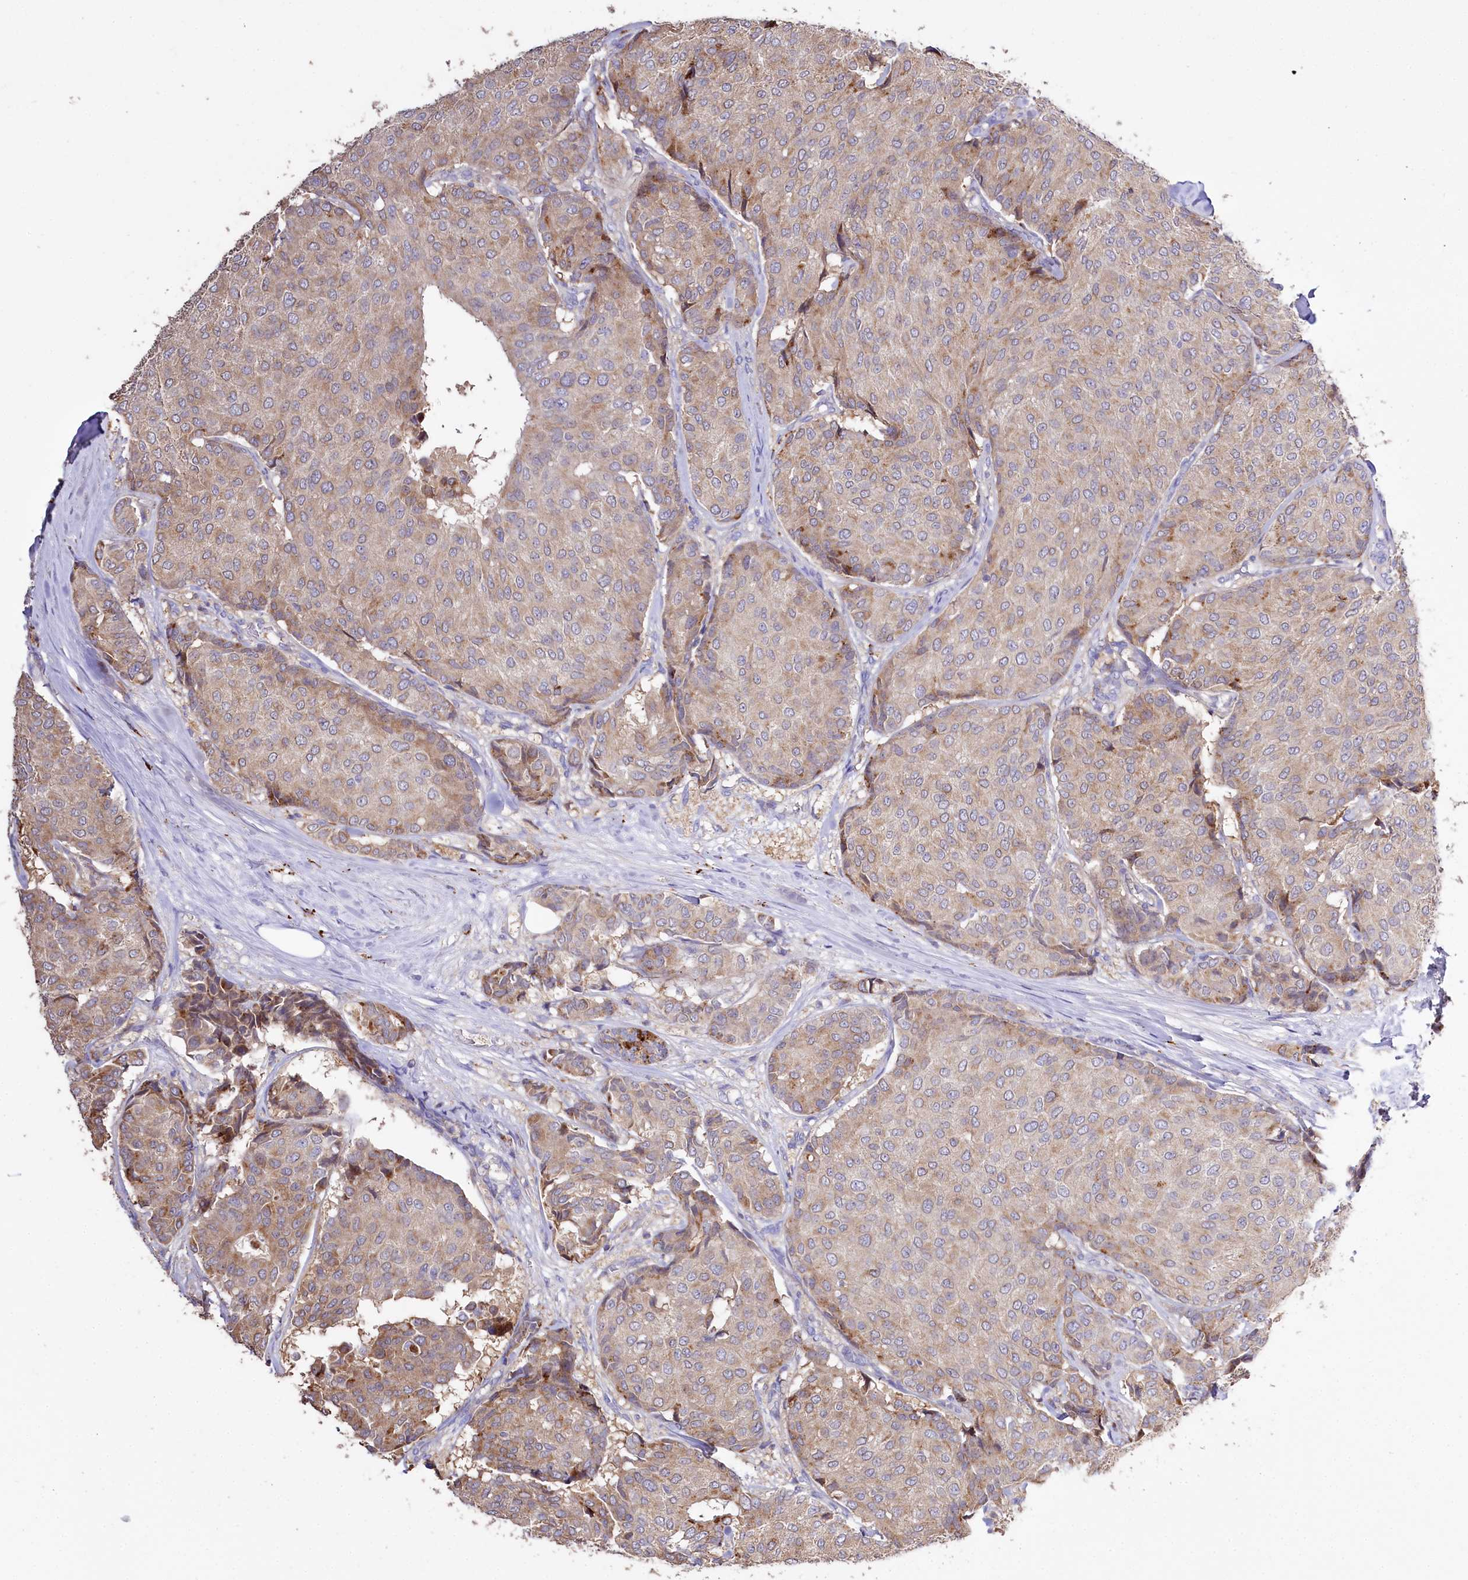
{"staining": {"intensity": "weak", "quantity": ">75%", "location": "cytoplasmic/membranous"}, "tissue": "breast cancer", "cell_type": "Tumor cells", "image_type": "cancer", "snomed": [{"axis": "morphology", "description": "Duct carcinoma"}, {"axis": "topography", "description": "Breast"}], "caption": "Immunohistochemistry image of human breast infiltrating ductal carcinoma stained for a protein (brown), which displays low levels of weak cytoplasmic/membranous positivity in about >75% of tumor cells.", "gene": "PTER", "patient": {"sex": "female", "age": 75}}